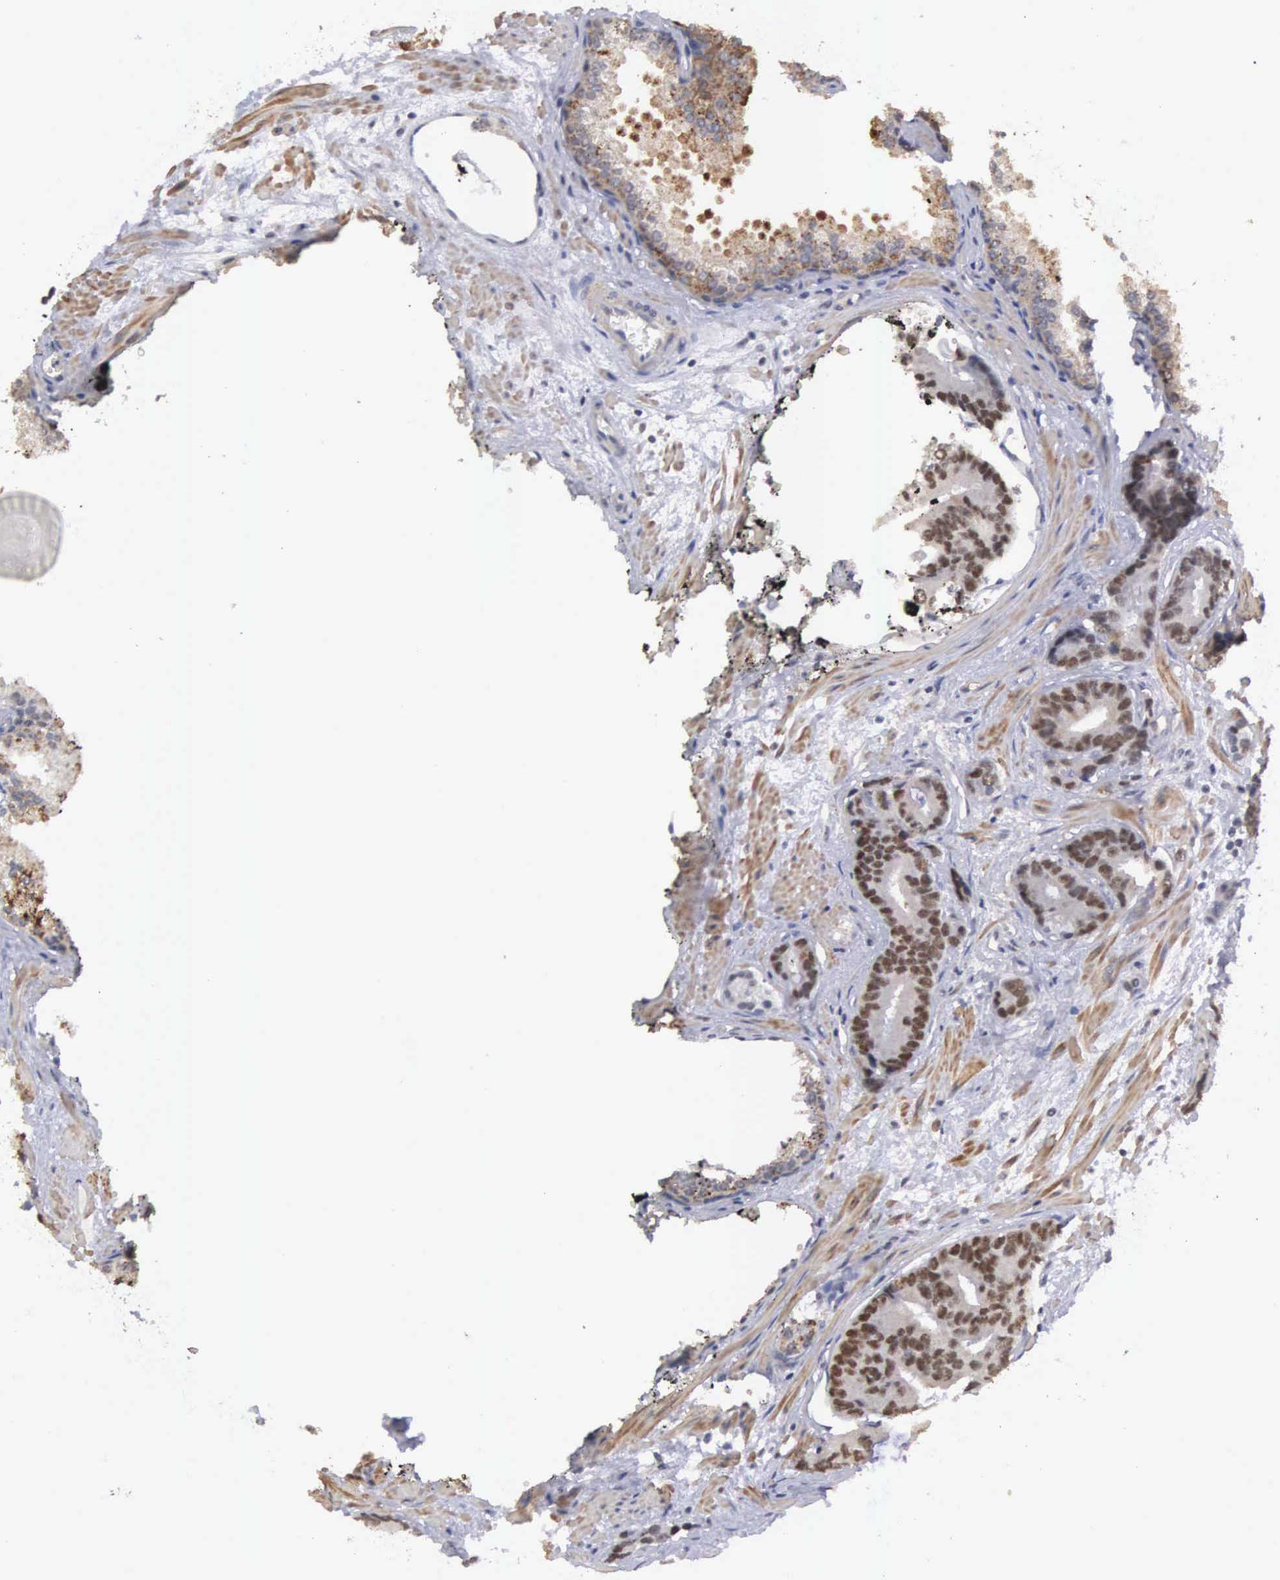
{"staining": {"intensity": "moderate", "quantity": ">75%", "location": "nuclear"}, "tissue": "prostate cancer", "cell_type": "Tumor cells", "image_type": "cancer", "snomed": [{"axis": "morphology", "description": "Adenocarcinoma, High grade"}, {"axis": "topography", "description": "Prostate"}], "caption": "The micrograph reveals staining of adenocarcinoma (high-grade) (prostate), revealing moderate nuclear protein expression (brown color) within tumor cells.", "gene": "ZNF275", "patient": {"sex": "male", "age": 56}}